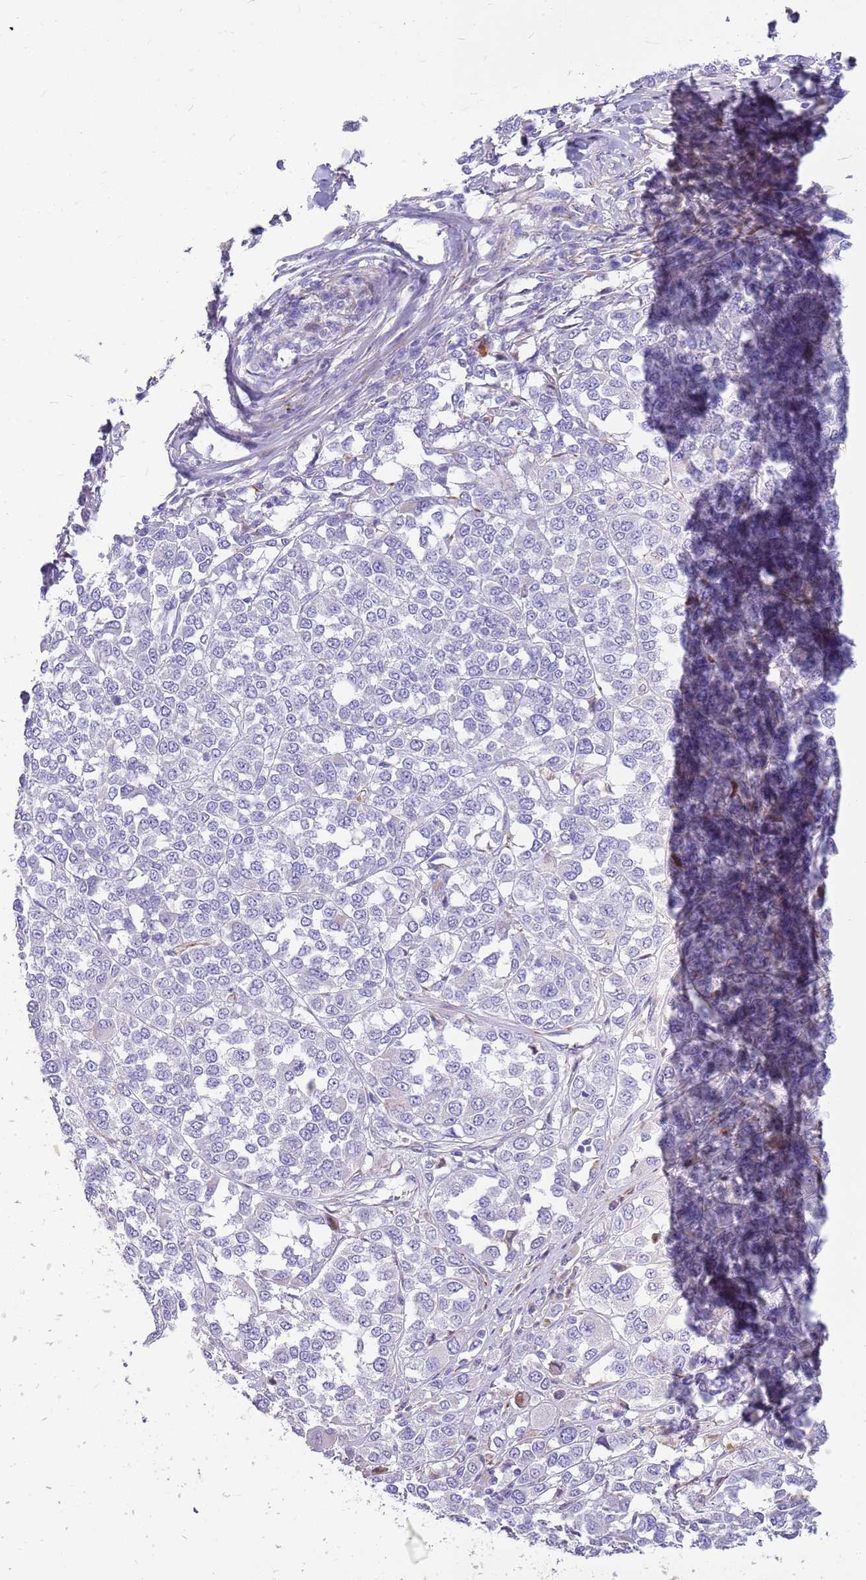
{"staining": {"intensity": "negative", "quantity": "none", "location": "none"}, "tissue": "melanoma", "cell_type": "Tumor cells", "image_type": "cancer", "snomed": [{"axis": "morphology", "description": "Malignant melanoma, Metastatic site"}, {"axis": "topography", "description": "Lymph node"}], "caption": "DAB immunohistochemical staining of human melanoma exhibits no significant positivity in tumor cells.", "gene": "ZDHHC1", "patient": {"sex": "male", "age": 44}}